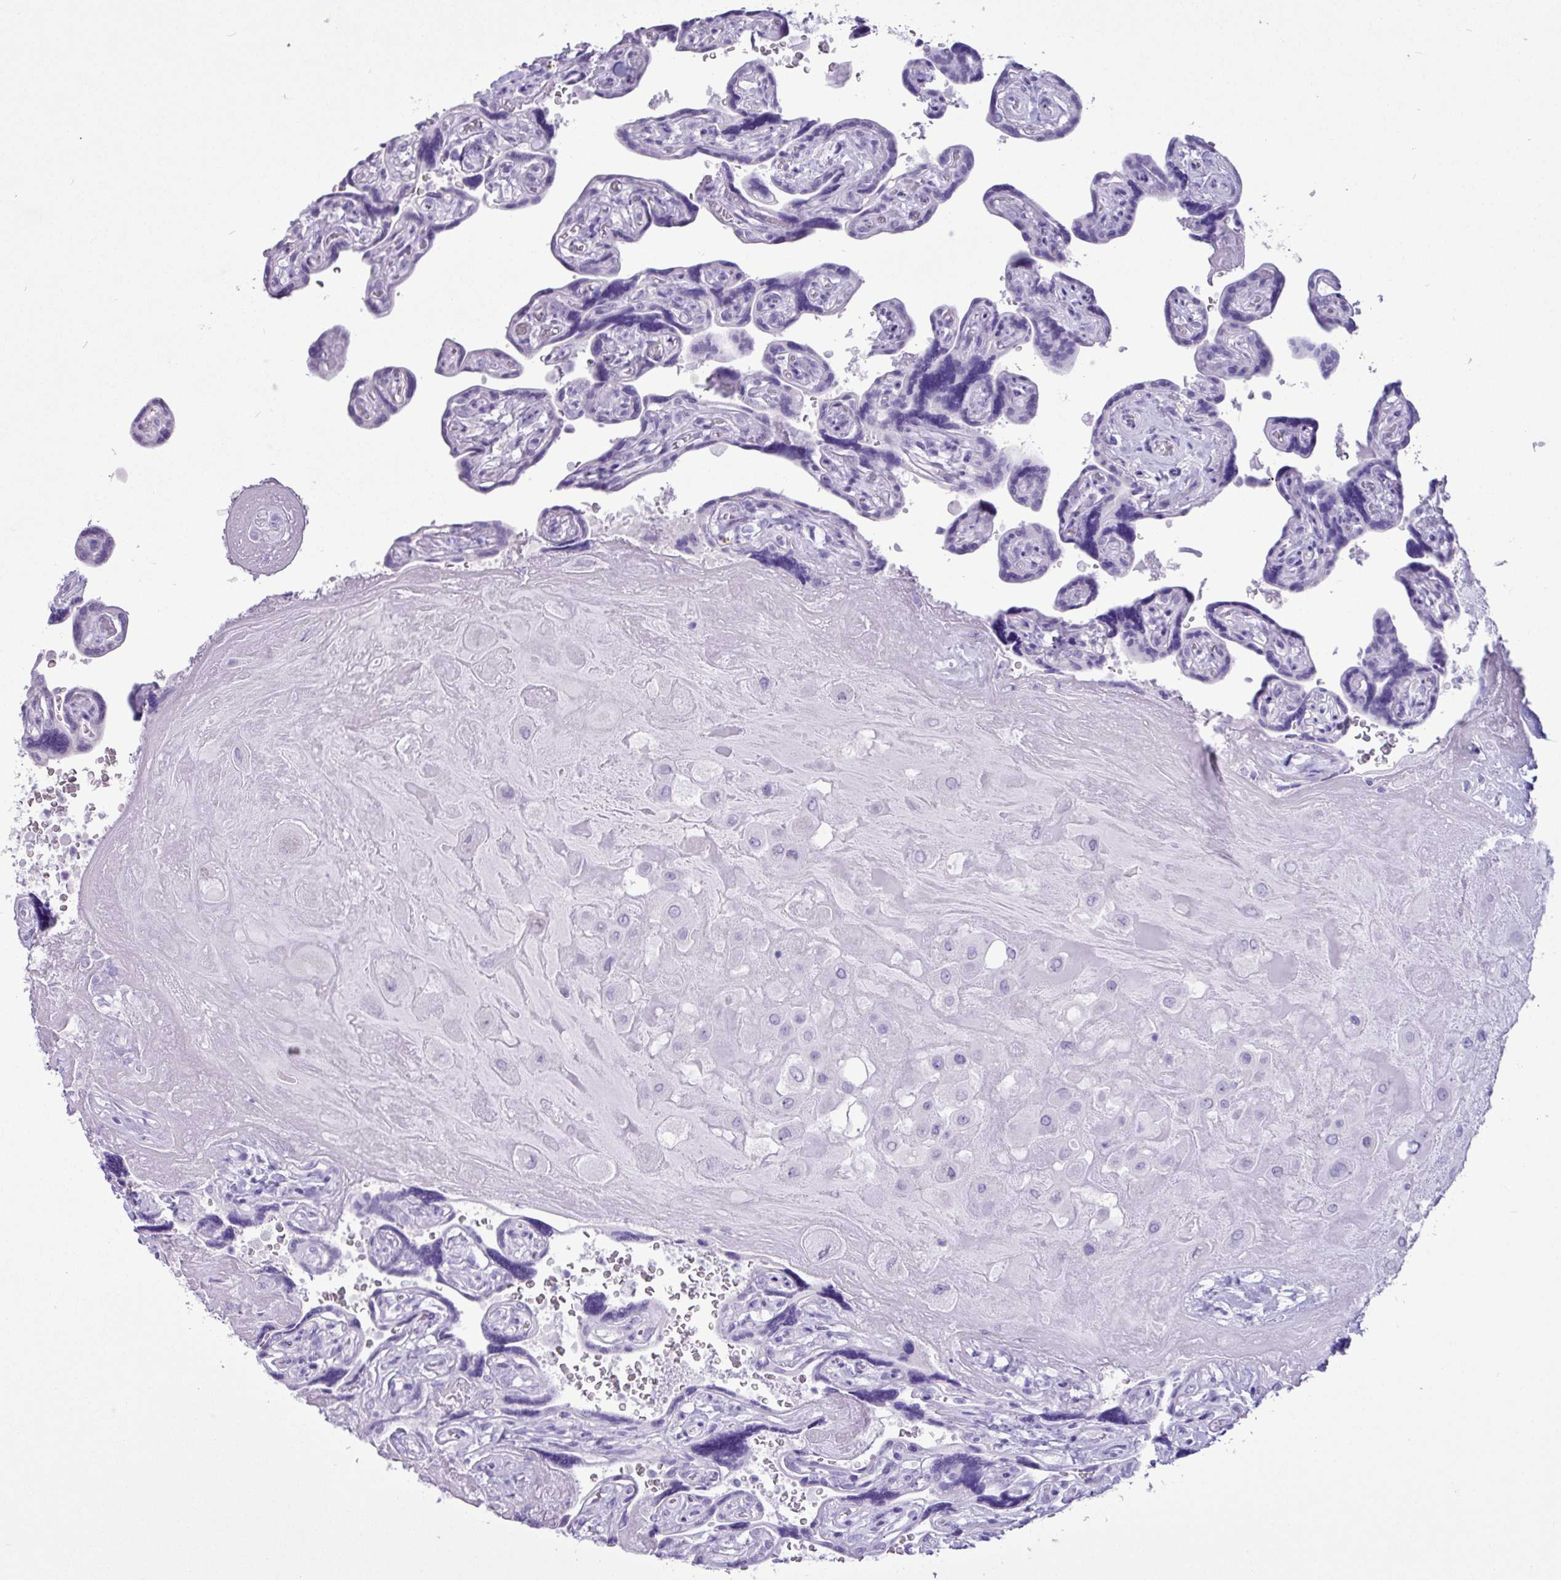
{"staining": {"intensity": "negative", "quantity": "none", "location": "none"}, "tissue": "placenta", "cell_type": "Decidual cells", "image_type": "normal", "snomed": [{"axis": "morphology", "description": "Normal tissue, NOS"}, {"axis": "topography", "description": "Placenta"}], "caption": "Immunohistochemistry histopathology image of unremarkable placenta: placenta stained with DAB (3,3'-diaminobenzidine) demonstrates no significant protein positivity in decidual cells. Brightfield microscopy of immunohistochemistry (IHC) stained with DAB (3,3'-diaminobenzidine) (brown) and hematoxylin (blue), captured at high magnification.", "gene": "CKMT2", "patient": {"sex": "female", "age": 32}}